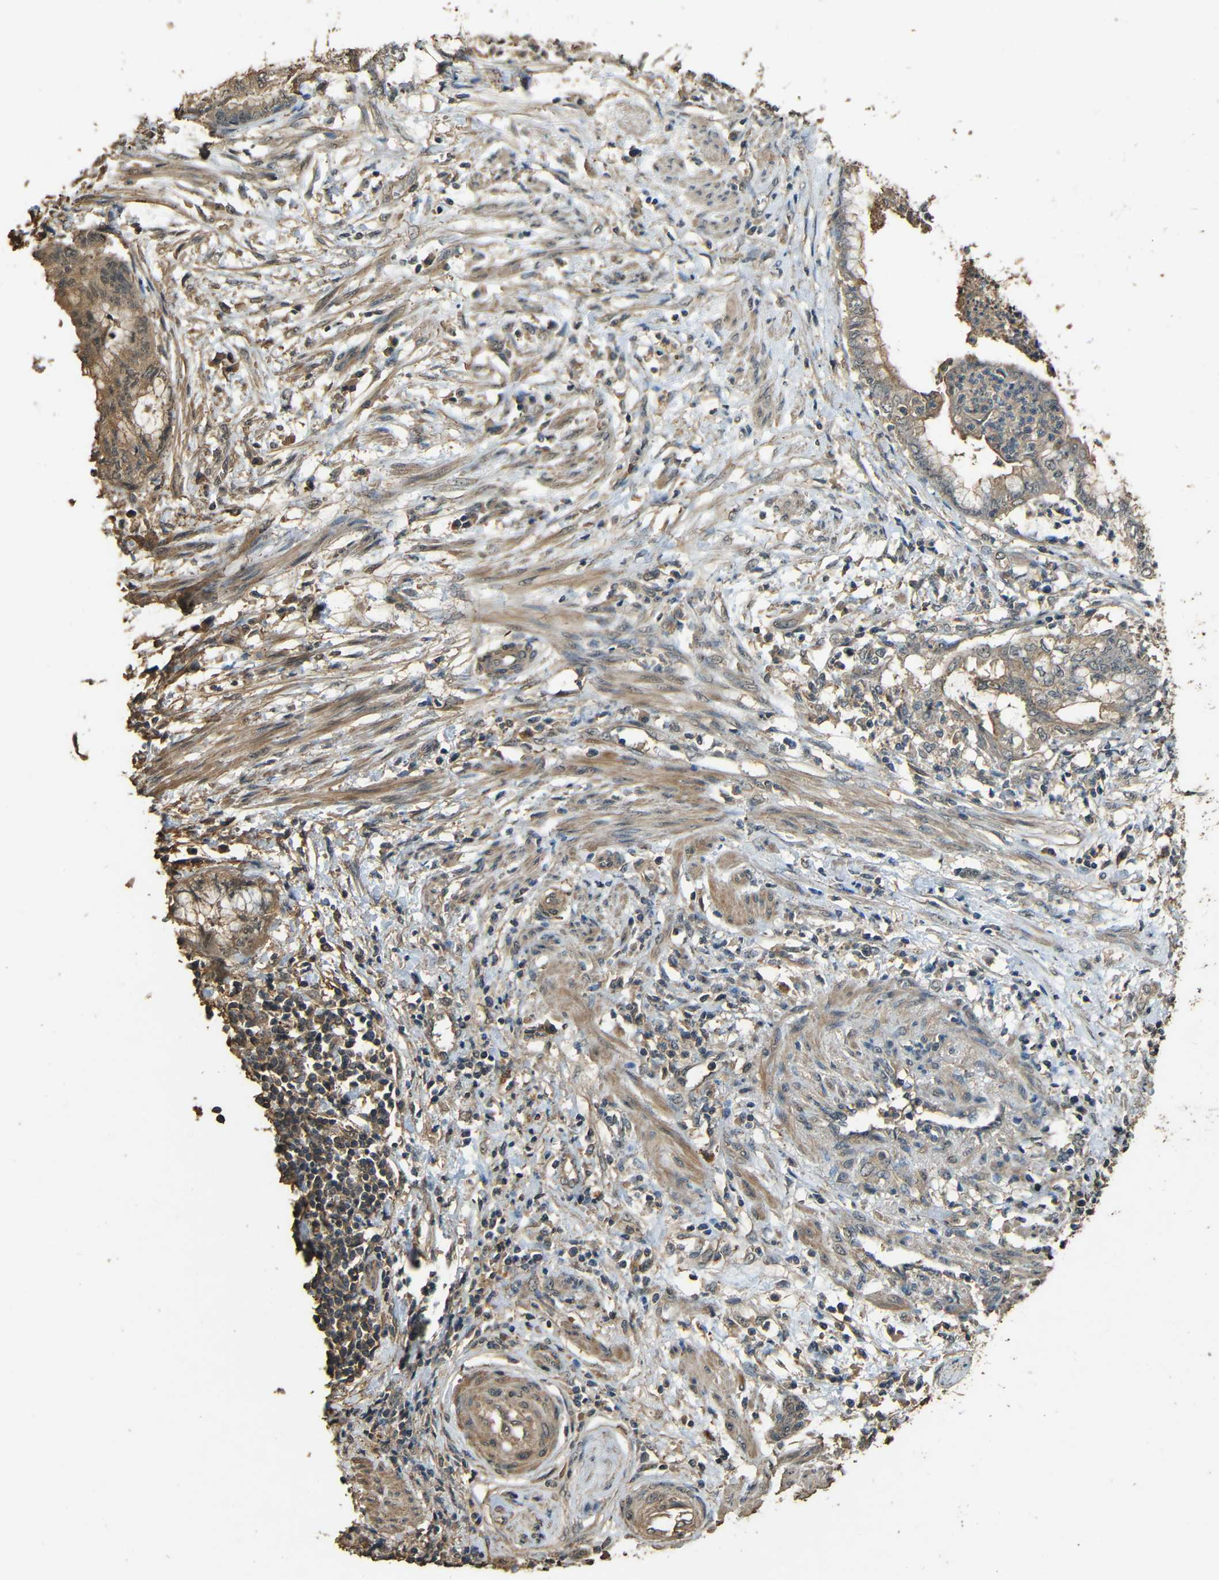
{"staining": {"intensity": "weak", "quantity": ">75%", "location": "cytoplasmic/membranous"}, "tissue": "endometrial cancer", "cell_type": "Tumor cells", "image_type": "cancer", "snomed": [{"axis": "morphology", "description": "Necrosis, NOS"}, {"axis": "morphology", "description": "Adenocarcinoma, NOS"}, {"axis": "topography", "description": "Endometrium"}], "caption": "Immunohistochemistry (DAB) staining of adenocarcinoma (endometrial) reveals weak cytoplasmic/membranous protein staining in approximately >75% of tumor cells.", "gene": "PDE5A", "patient": {"sex": "female", "age": 79}}